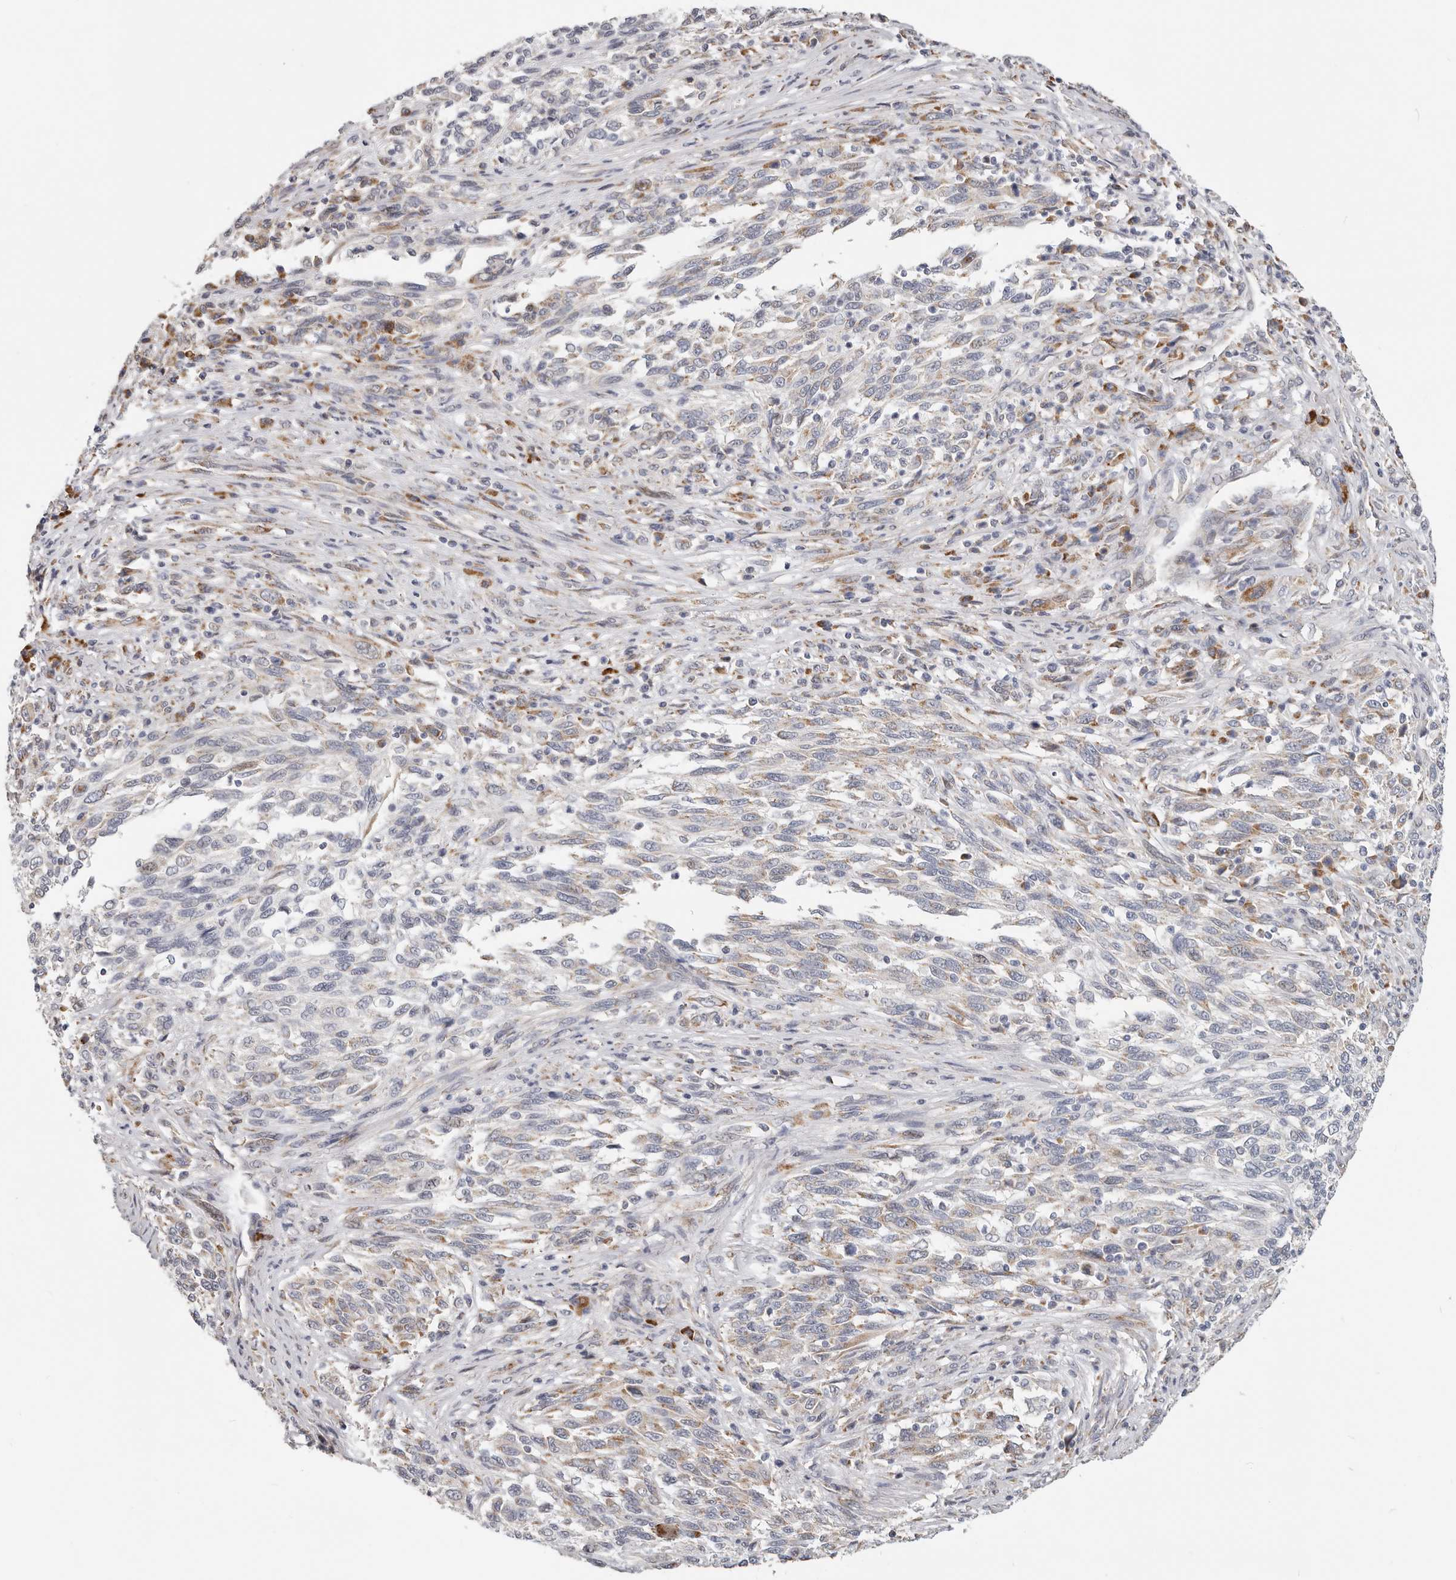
{"staining": {"intensity": "weak", "quantity": "<25%", "location": "cytoplasmic/membranous"}, "tissue": "melanoma", "cell_type": "Tumor cells", "image_type": "cancer", "snomed": [{"axis": "morphology", "description": "Malignant melanoma, Metastatic site"}, {"axis": "topography", "description": "Lymph node"}], "caption": "Tumor cells show no significant expression in melanoma. (DAB (3,3'-diaminobenzidine) immunohistochemistry (IHC) with hematoxylin counter stain).", "gene": "IL32", "patient": {"sex": "male", "age": 61}}